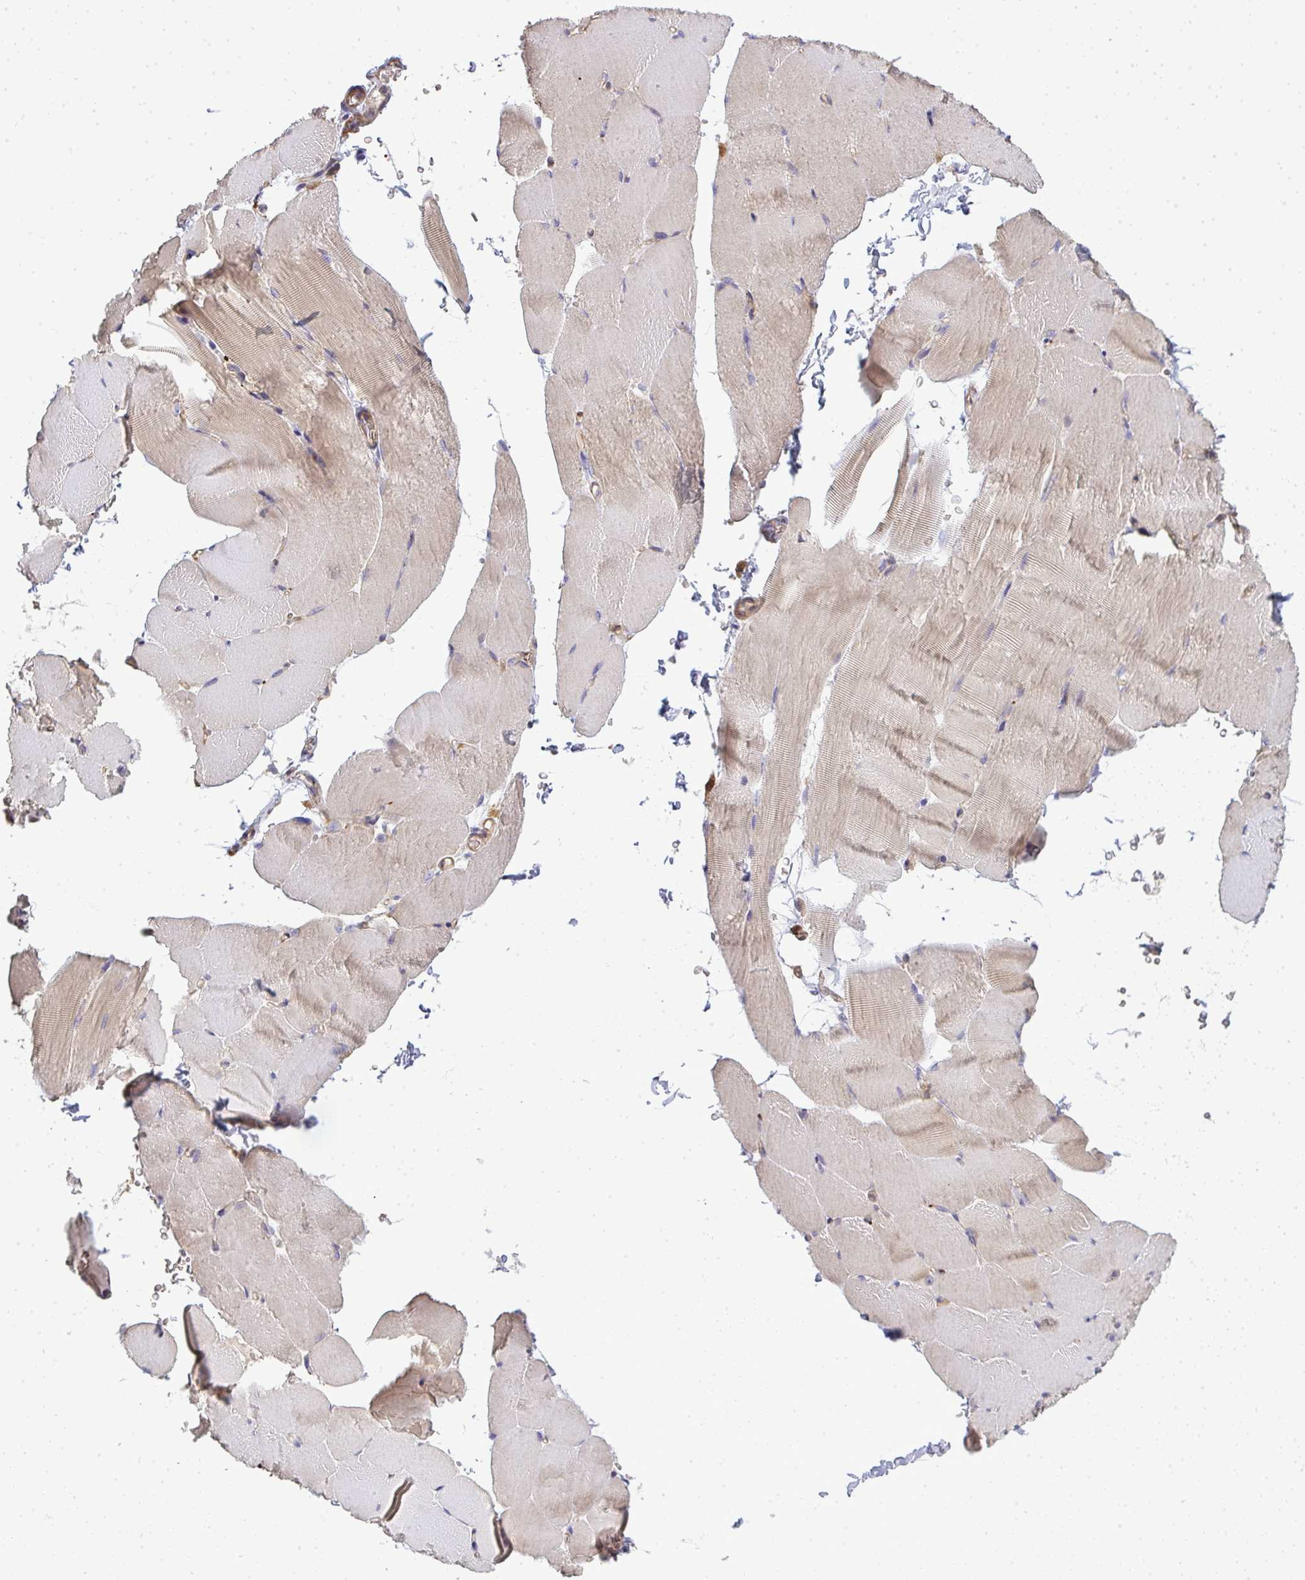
{"staining": {"intensity": "weak", "quantity": "<25%", "location": "cytoplasmic/membranous"}, "tissue": "skeletal muscle", "cell_type": "Myocytes", "image_type": "normal", "snomed": [{"axis": "morphology", "description": "Normal tissue, NOS"}, {"axis": "topography", "description": "Skeletal muscle"}], "caption": "Myocytes are negative for brown protein staining in benign skeletal muscle. (DAB immunohistochemistry (IHC) with hematoxylin counter stain).", "gene": "B4GALT6", "patient": {"sex": "female", "age": 37}}